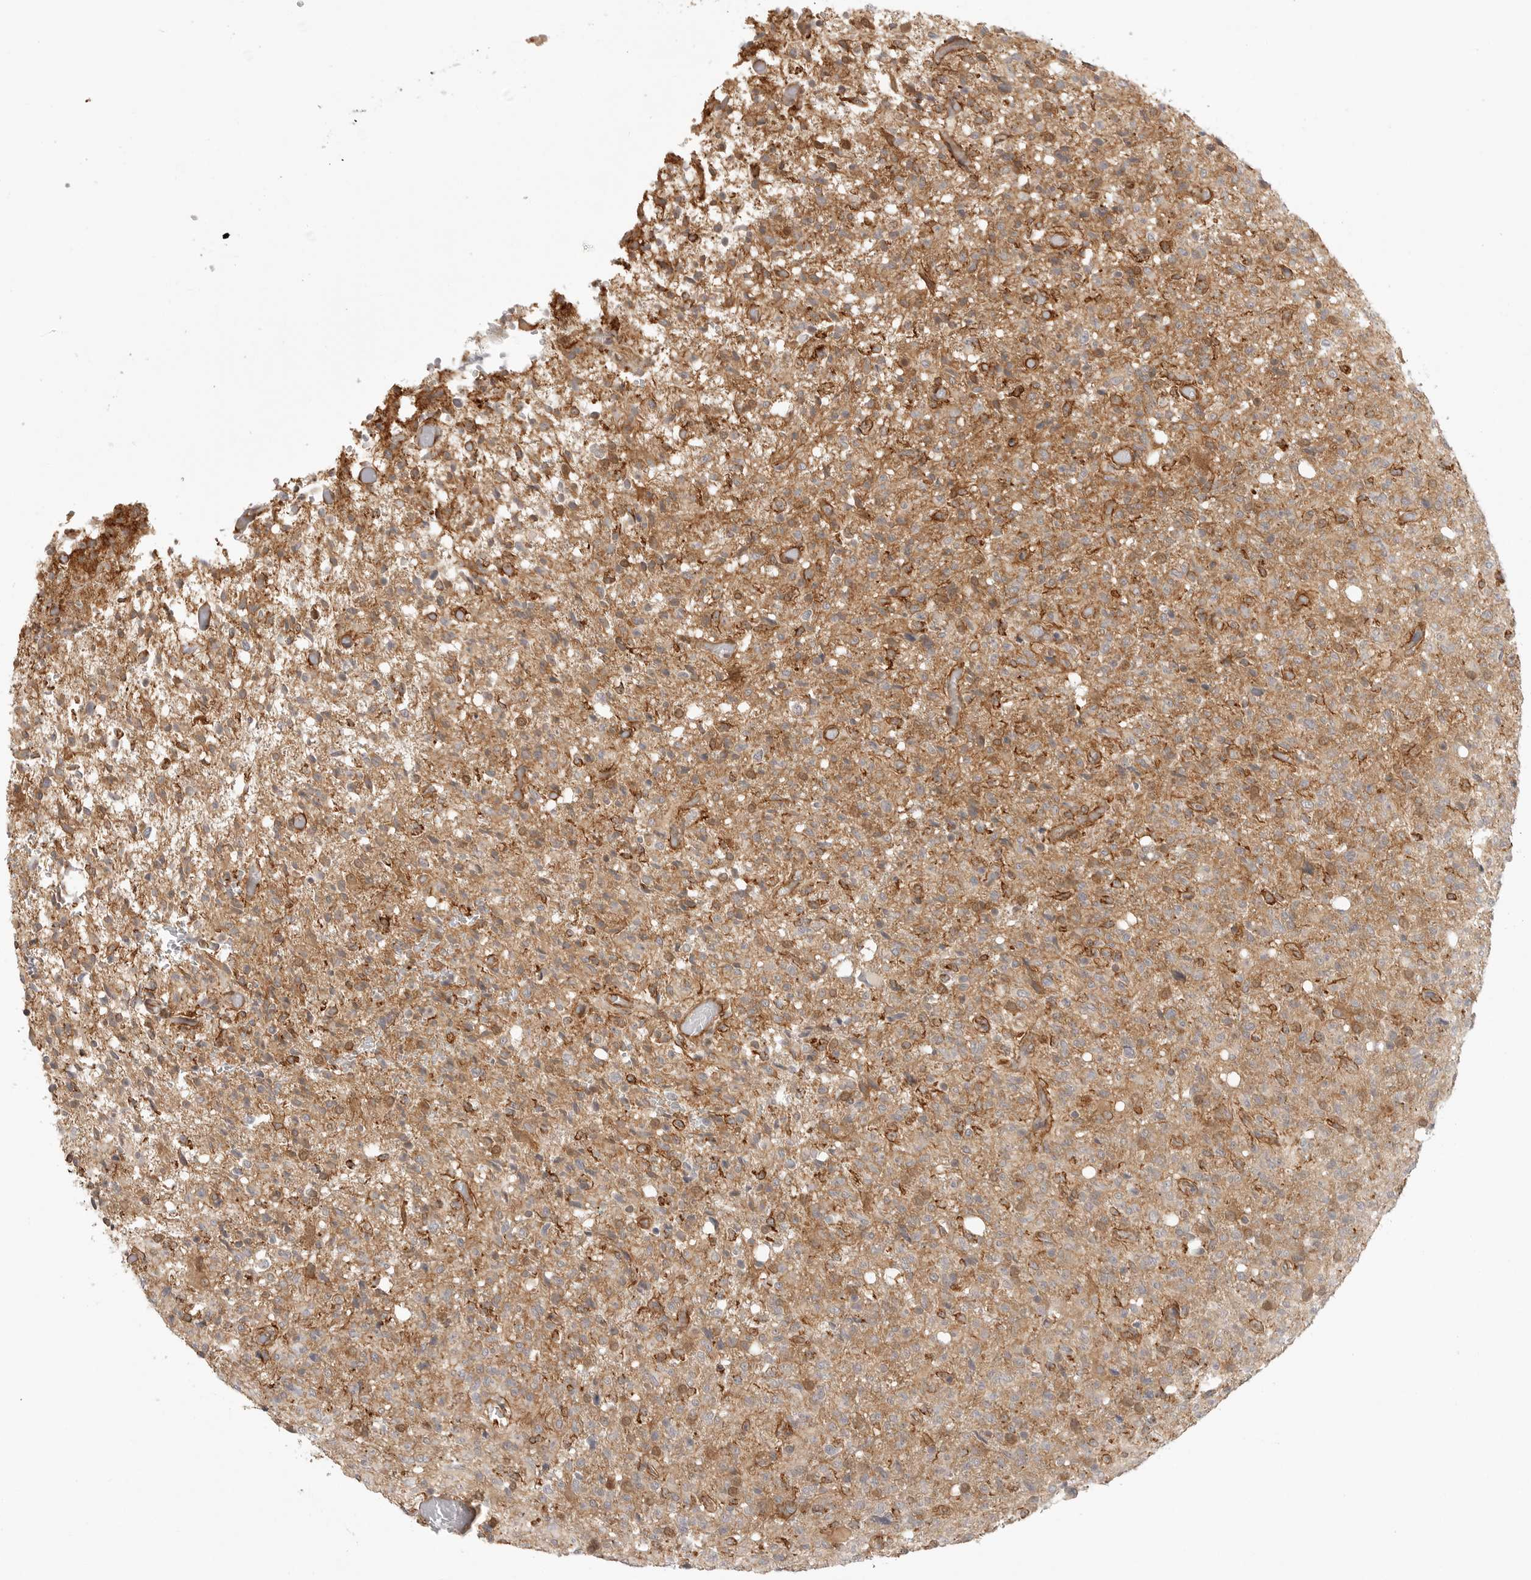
{"staining": {"intensity": "moderate", "quantity": "25%-75%", "location": "cytoplasmic/membranous,nuclear"}, "tissue": "glioma", "cell_type": "Tumor cells", "image_type": "cancer", "snomed": [{"axis": "morphology", "description": "Glioma, malignant, High grade"}, {"axis": "topography", "description": "Brain"}], "caption": "A histopathology image of glioma stained for a protein reveals moderate cytoplasmic/membranous and nuclear brown staining in tumor cells. (DAB IHC, brown staining for protein, blue staining for nuclei).", "gene": "ATOH7", "patient": {"sex": "female", "age": 57}}